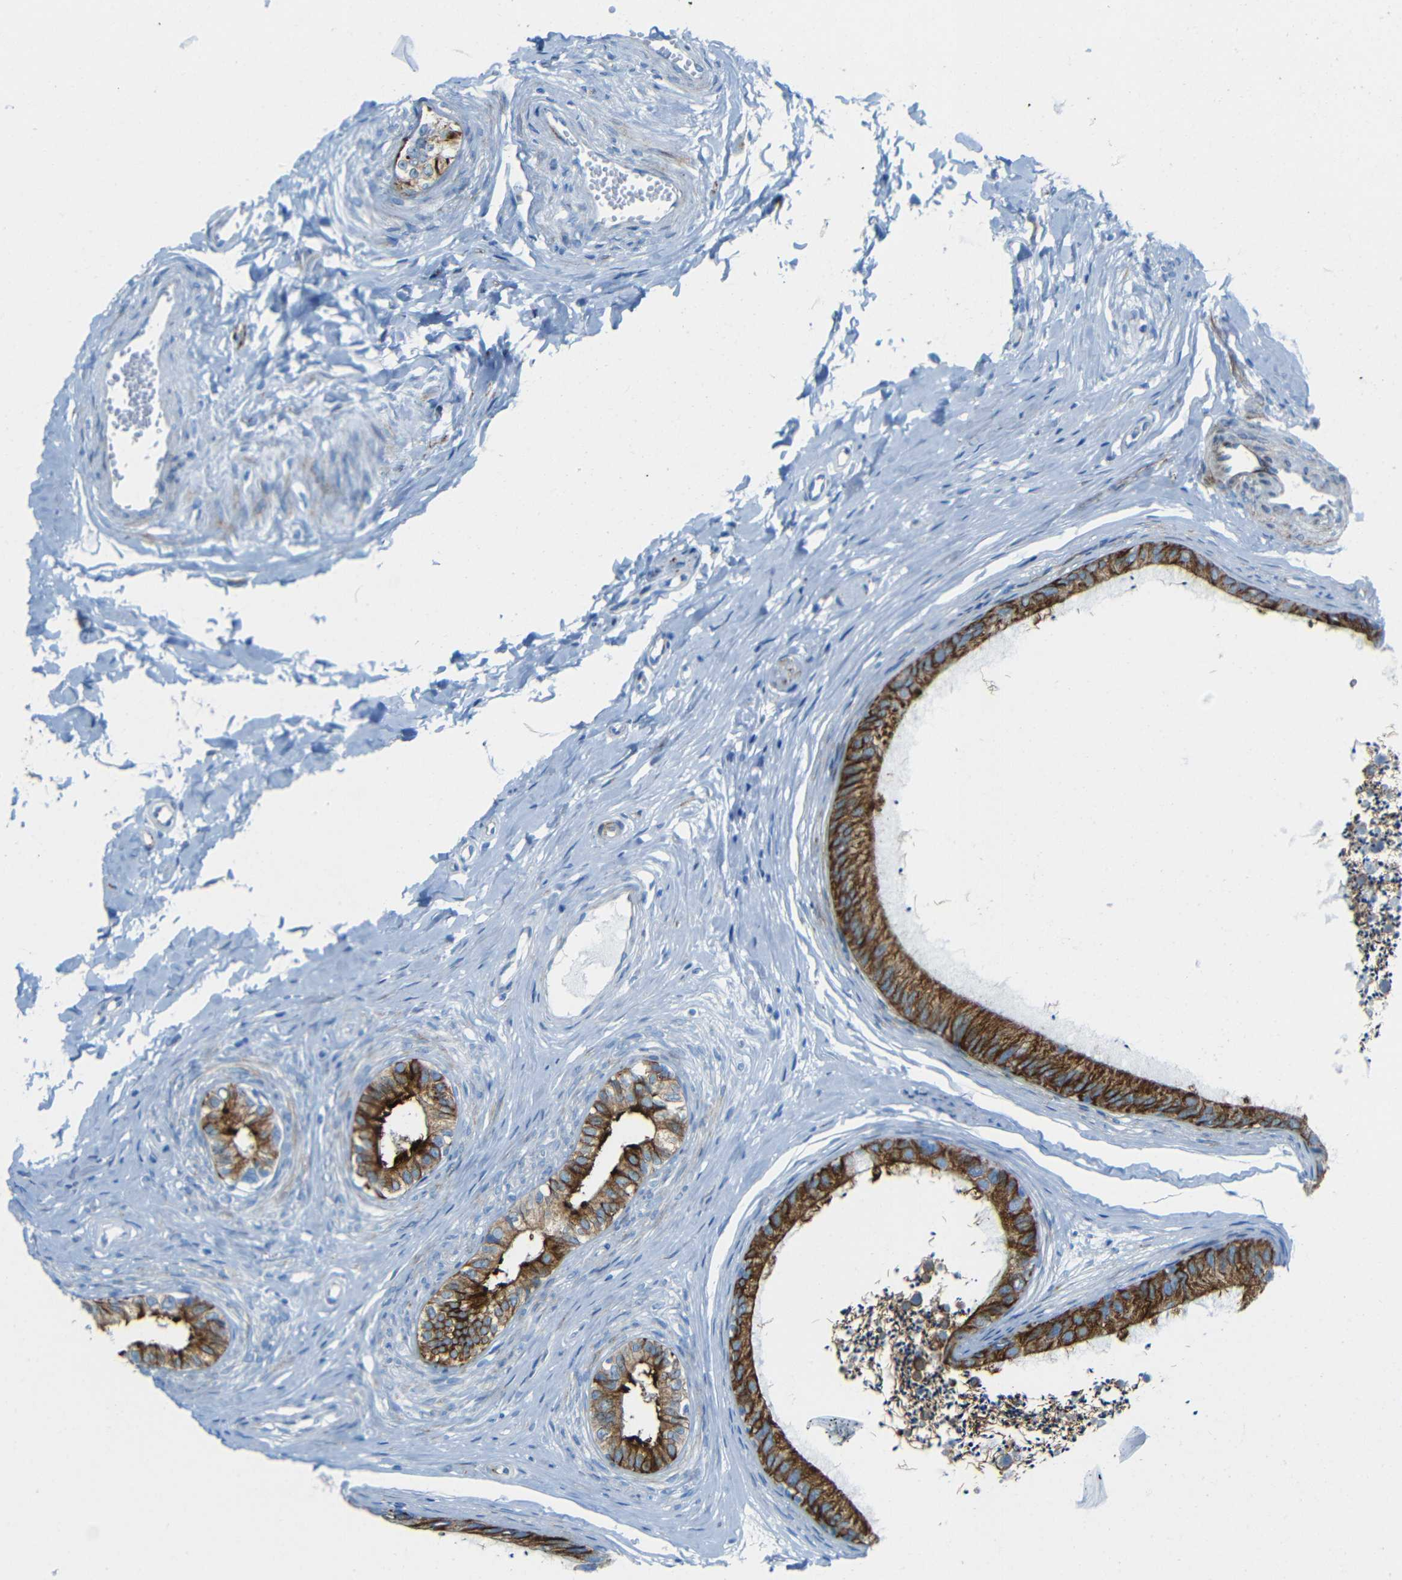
{"staining": {"intensity": "strong", "quantity": ">75%", "location": "cytoplasmic/membranous"}, "tissue": "epididymis", "cell_type": "Glandular cells", "image_type": "normal", "snomed": [{"axis": "morphology", "description": "Normal tissue, NOS"}, {"axis": "topography", "description": "Epididymis"}], "caption": "This micrograph reveals unremarkable epididymis stained with immunohistochemistry to label a protein in brown. The cytoplasmic/membranous of glandular cells show strong positivity for the protein. Nuclei are counter-stained blue.", "gene": "TUBB4B", "patient": {"sex": "male", "age": 56}}